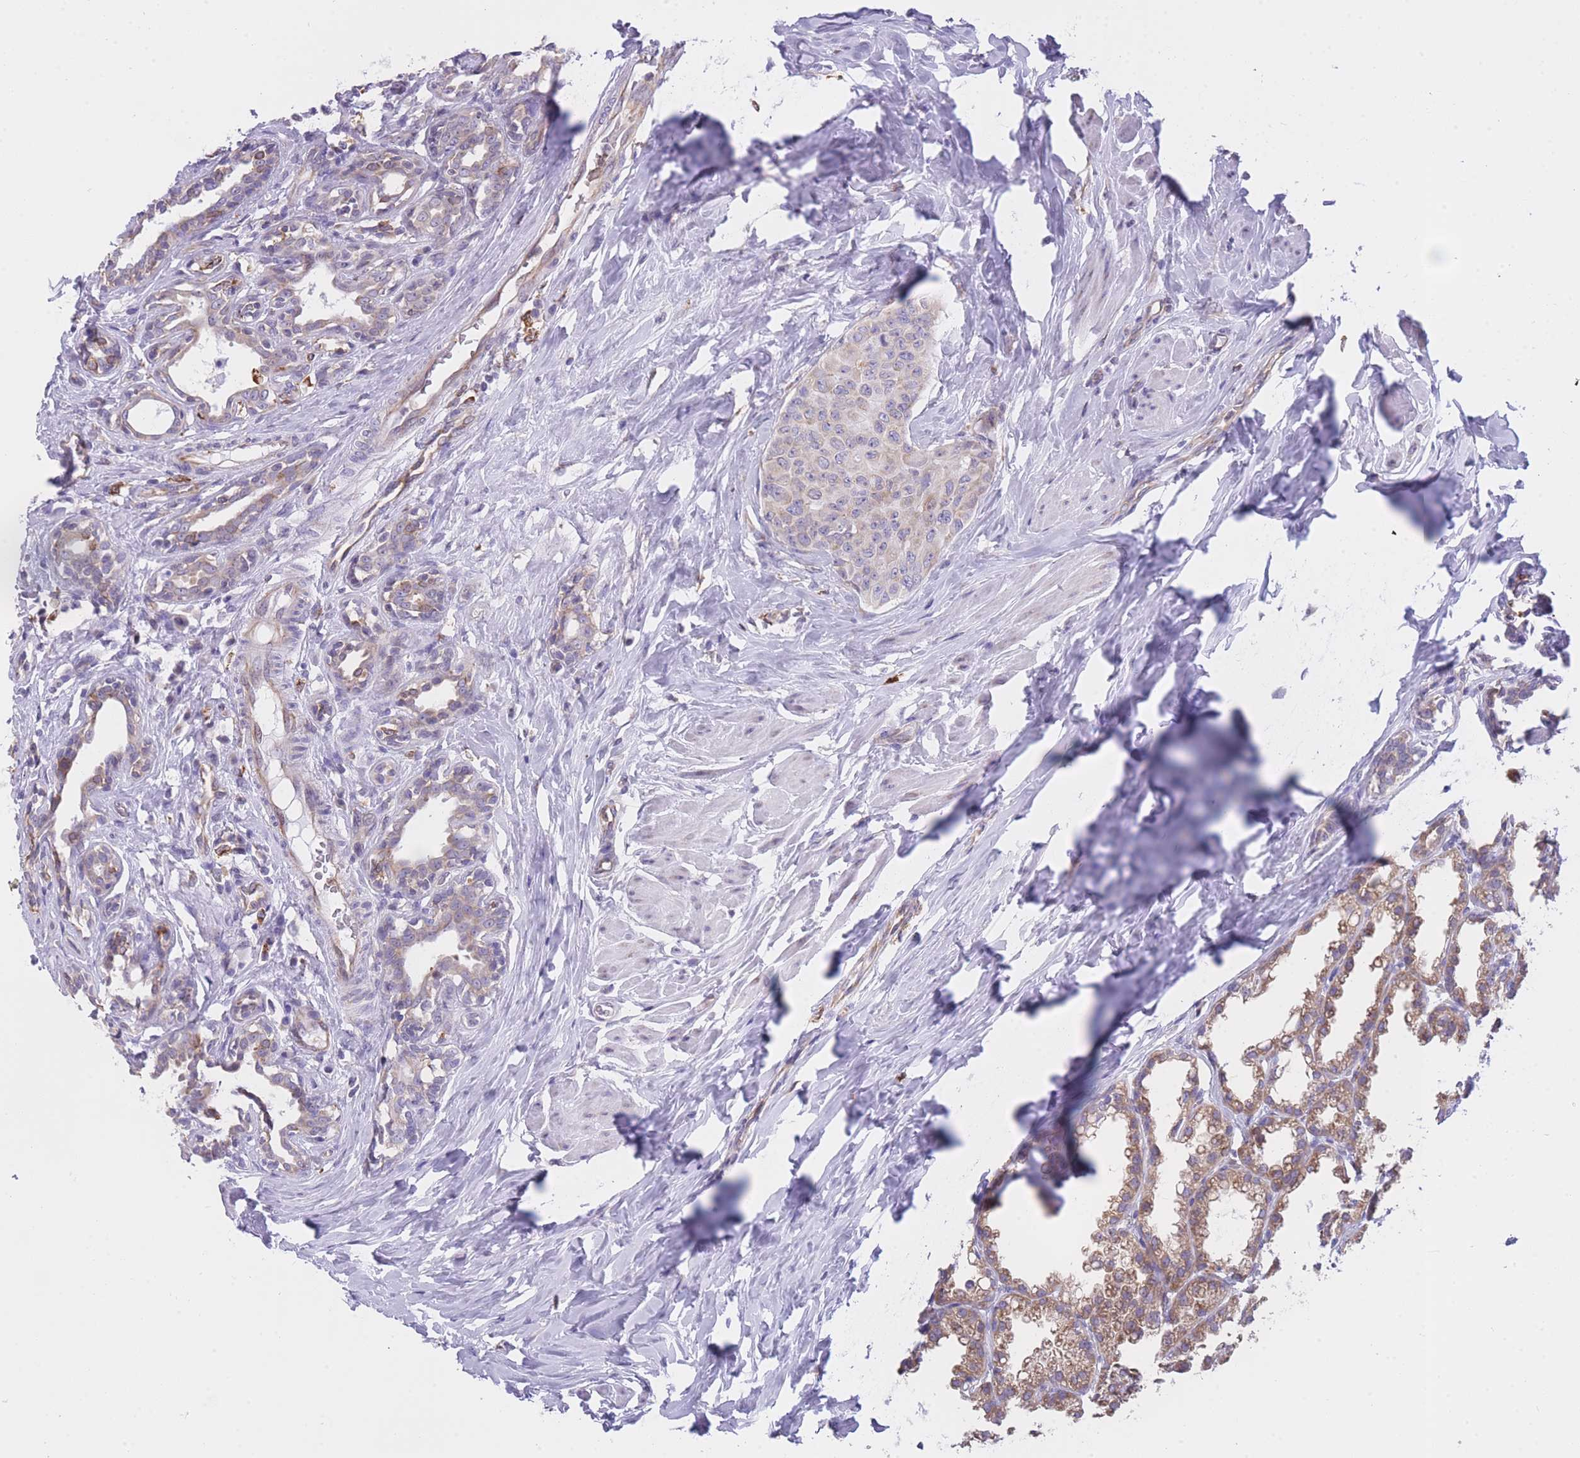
{"staining": {"intensity": "weak", "quantity": "<25%", "location": "cytoplasmic/membranous"}, "tissue": "breast cancer", "cell_type": "Tumor cells", "image_type": "cancer", "snomed": [{"axis": "morphology", "description": "Duct carcinoma"}, {"axis": "topography", "description": "Breast"}], "caption": "This is an immunohistochemistry image of breast cancer. There is no expression in tumor cells.", "gene": "ZNF662", "patient": {"sex": "female", "age": 40}}